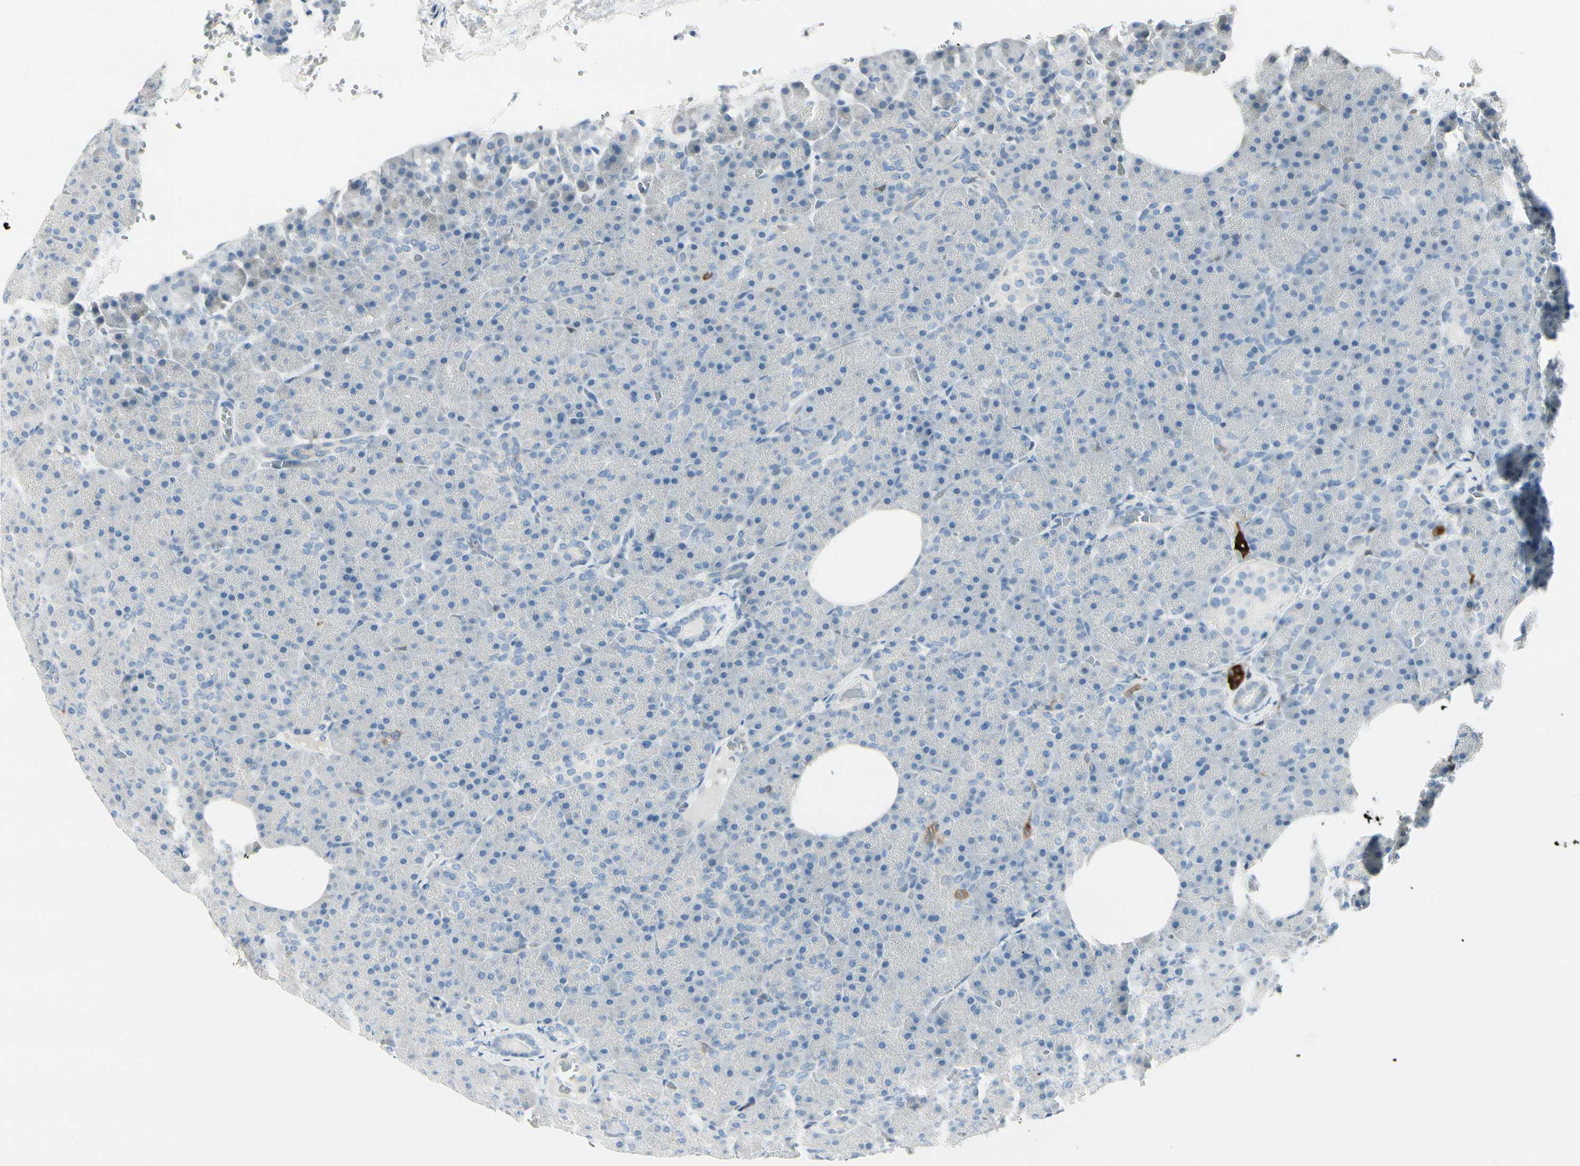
{"staining": {"intensity": "negative", "quantity": "none", "location": "none"}, "tissue": "pancreas", "cell_type": "Exocrine glandular cells", "image_type": "normal", "snomed": [{"axis": "morphology", "description": "Normal tissue, NOS"}, {"axis": "topography", "description": "Pancreas"}], "caption": "Immunohistochemical staining of benign human pancreas reveals no significant staining in exocrine glandular cells. (DAB (3,3'-diaminobenzidine) immunohistochemistry (IHC), high magnification).", "gene": "TRAF1", "patient": {"sex": "female", "age": 35}}